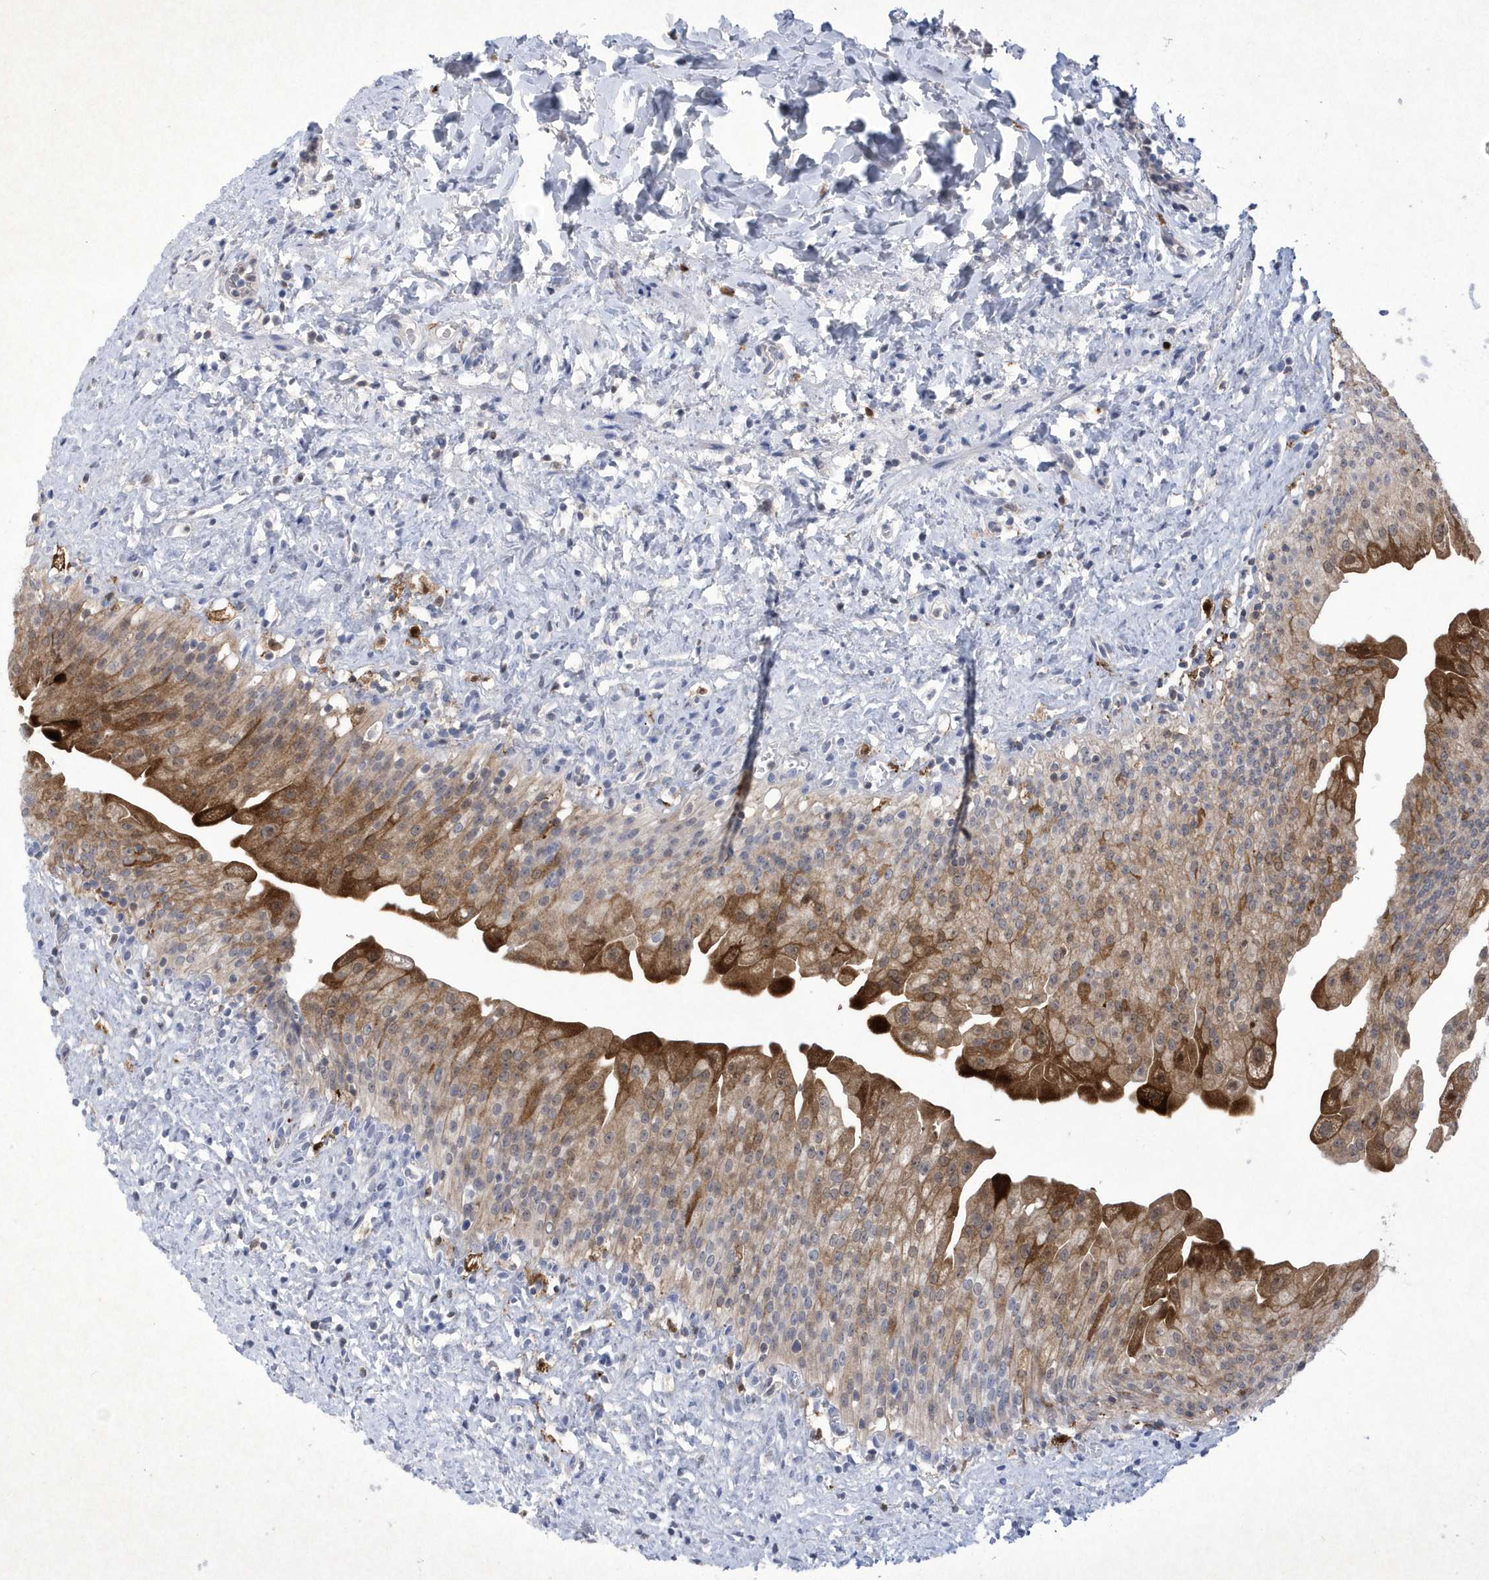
{"staining": {"intensity": "moderate", "quantity": "25%-75%", "location": "cytoplasmic/membranous"}, "tissue": "urinary bladder", "cell_type": "Urothelial cells", "image_type": "normal", "snomed": [{"axis": "morphology", "description": "Normal tissue, NOS"}, {"axis": "topography", "description": "Urinary bladder"}], "caption": "A histopathology image showing moderate cytoplasmic/membranous expression in about 25%-75% of urothelial cells in unremarkable urinary bladder, as visualized by brown immunohistochemical staining.", "gene": "BHLHA15", "patient": {"sex": "female", "age": 27}}